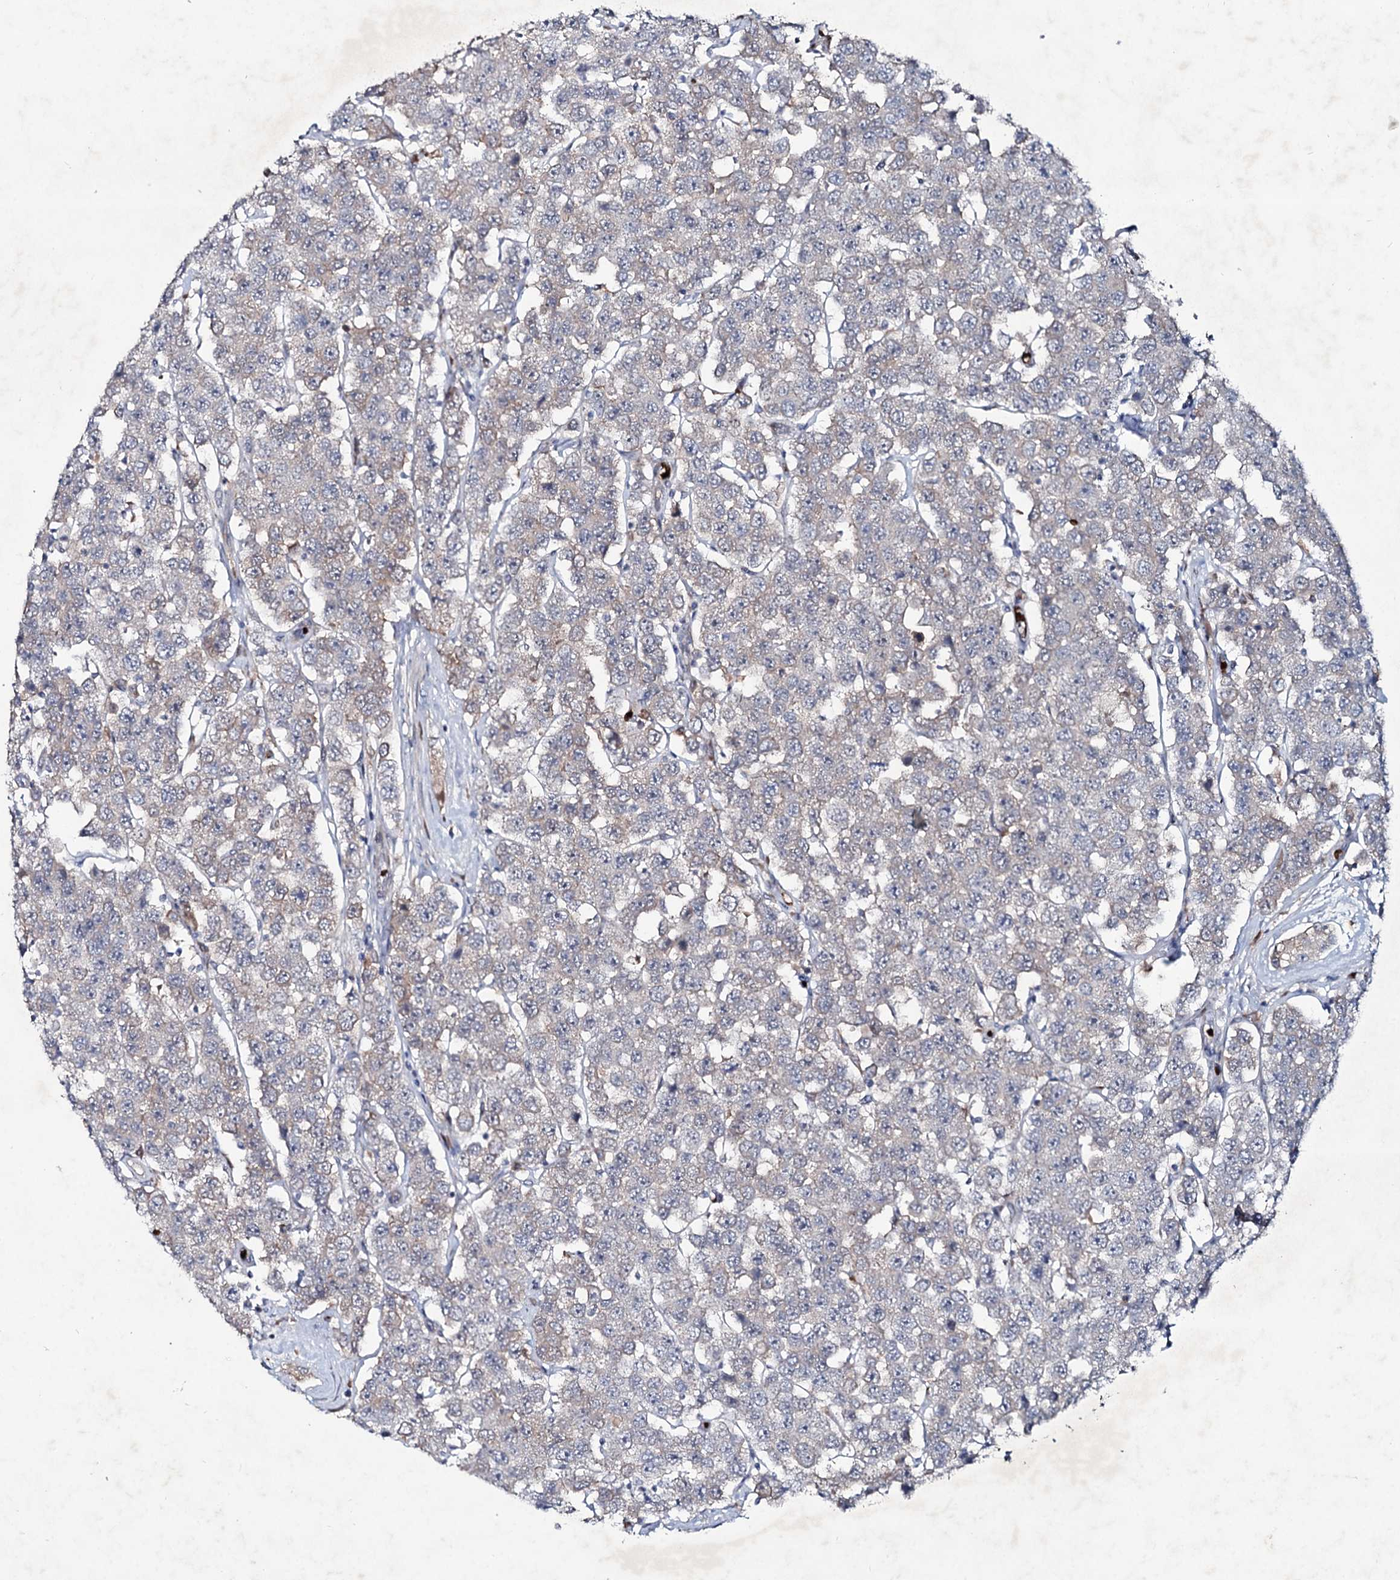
{"staining": {"intensity": "weak", "quantity": "<25%", "location": "cytoplasmic/membranous"}, "tissue": "testis cancer", "cell_type": "Tumor cells", "image_type": "cancer", "snomed": [{"axis": "morphology", "description": "Seminoma, NOS"}, {"axis": "topography", "description": "Testis"}], "caption": "Testis cancer (seminoma) stained for a protein using immunohistochemistry (IHC) exhibits no expression tumor cells.", "gene": "RNF6", "patient": {"sex": "male", "age": 28}}